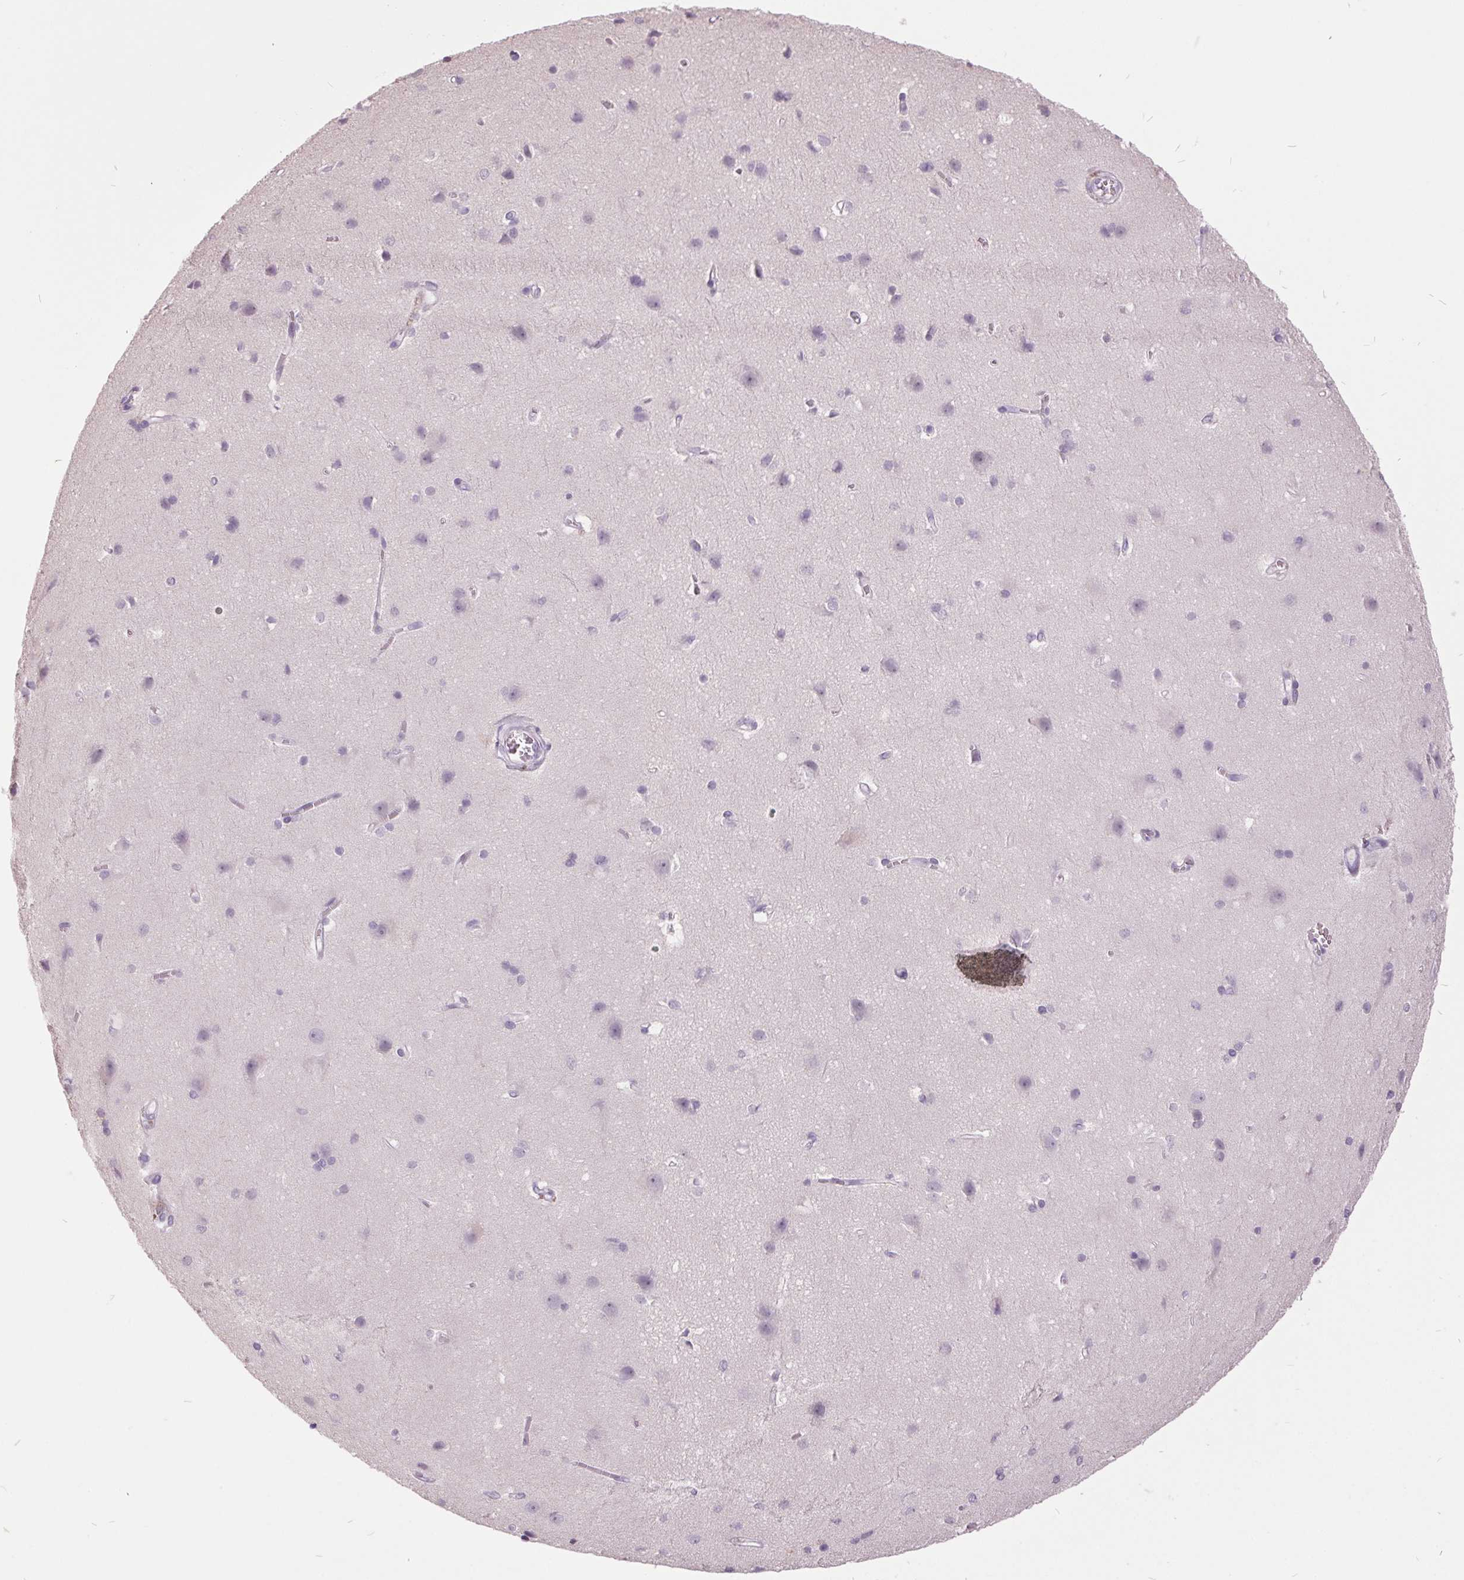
{"staining": {"intensity": "negative", "quantity": "none", "location": "none"}, "tissue": "cerebral cortex", "cell_type": "Endothelial cells", "image_type": "normal", "snomed": [{"axis": "morphology", "description": "Normal tissue, NOS"}, {"axis": "topography", "description": "Cerebral cortex"}], "caption": "Endothelial cells show no significant protein positivity in benign cerebral cortex.", "gene": "ODAD2", "patient": {"sex": "male", "age": 37}}